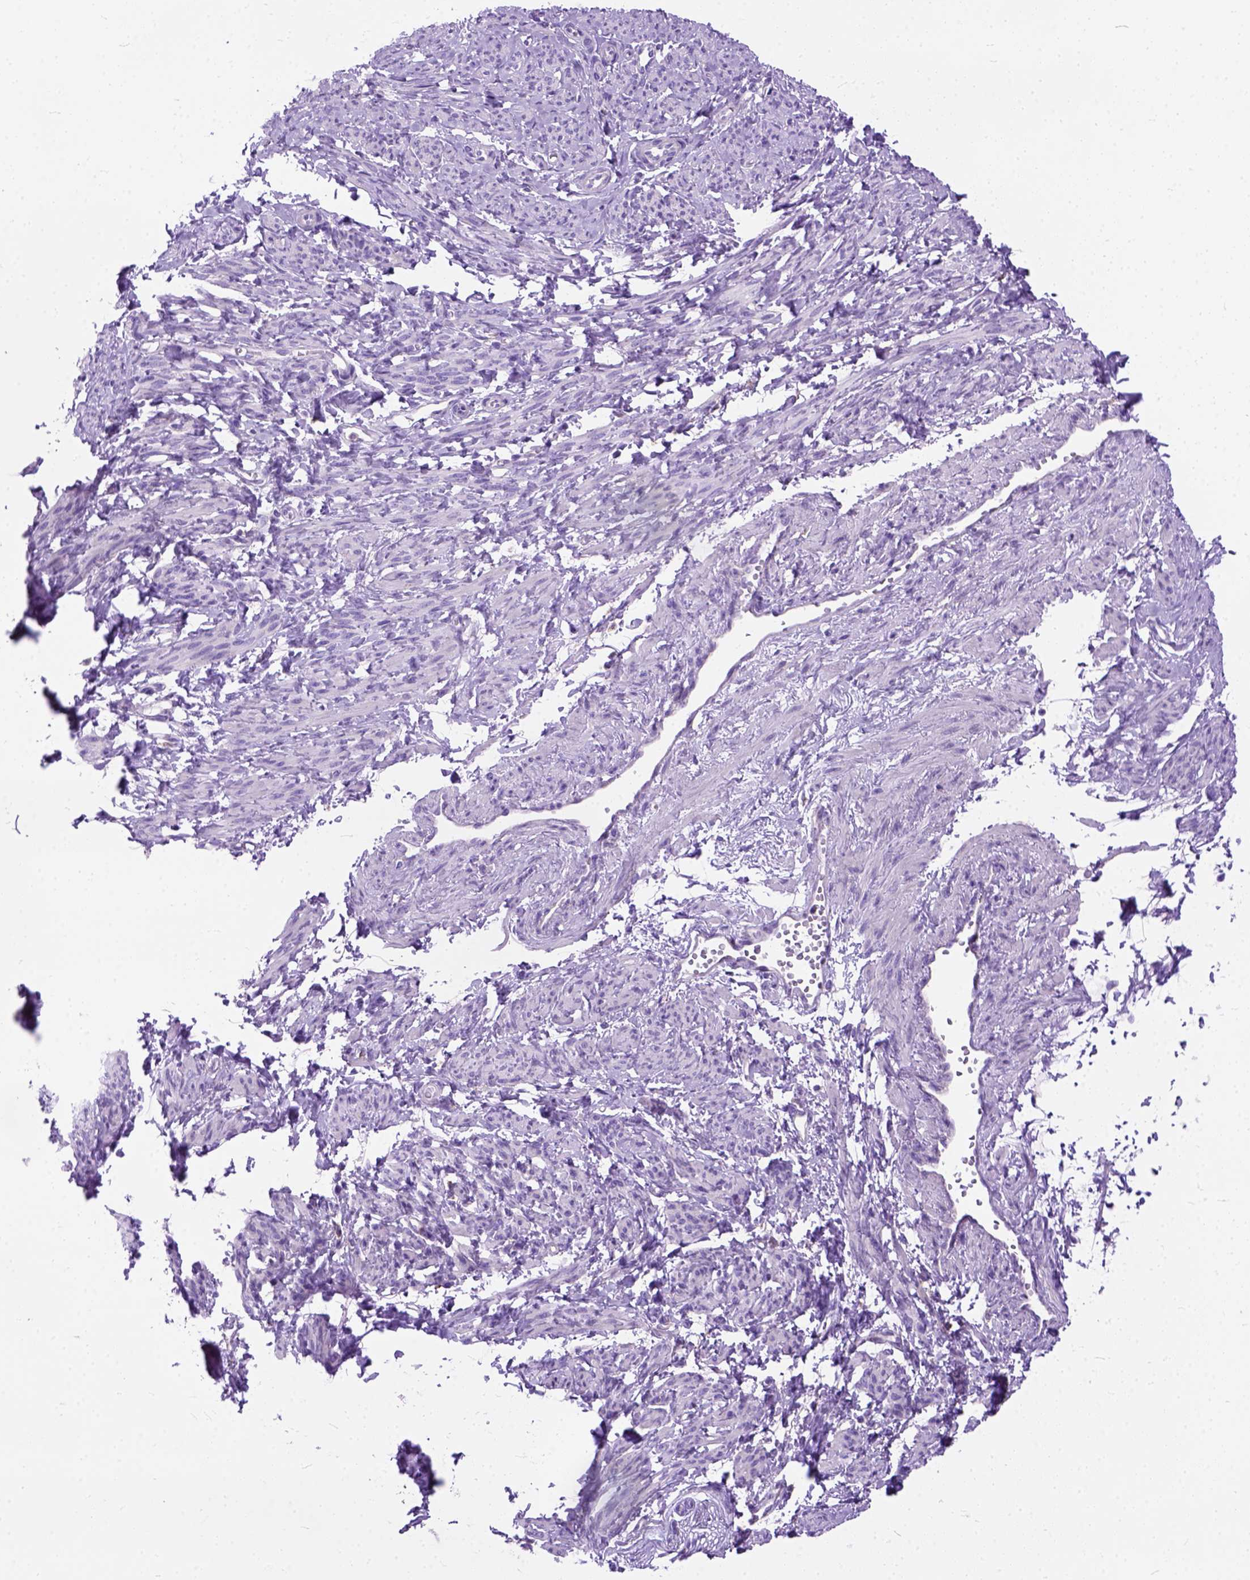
{"staining": {"intensity": "negative", "quantity": "none", "location": "none"}, "tissue": "smooth muscle", "cell_type": "Smooth muscle cells", "image_type": "normal", "snomed": [{"axis": "morphology", "description": "Normal tissue, NOS"}, {"axis": "topography", "description": "Smooth muscle"}], "caption": "Smooth muscle cells are negative for brown protein staining in normal smooth muscle.", "gene": "PLK4", "patient": {"sex": "female", "age": 65}}